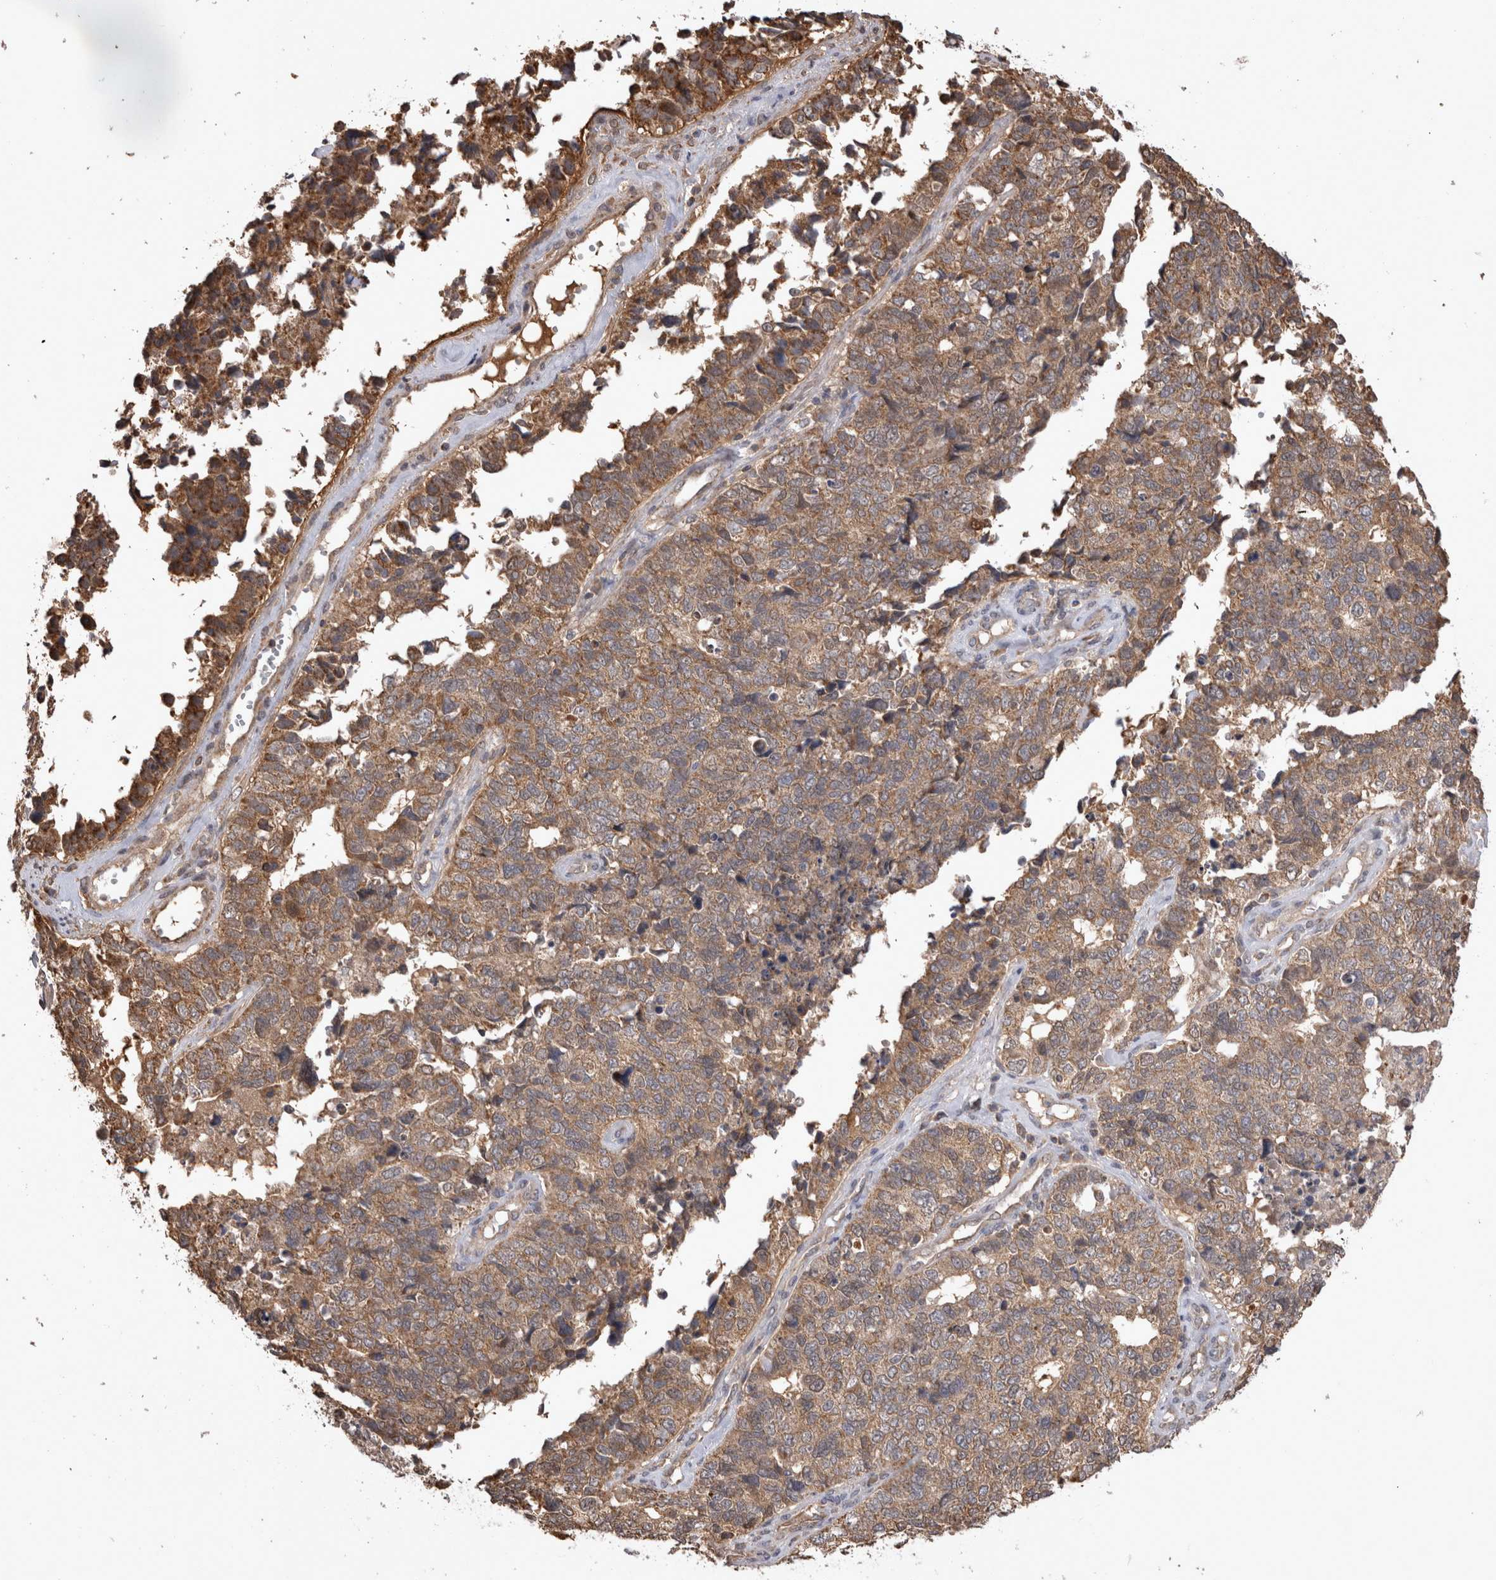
{"staining": {"intensity": "moderate", "quantity": ">75%", "location": "cytoplasmic/membranous"}, "tissue": "cervical cancer", "cell_type": "Tumor cells", "image_type": "cancer", "snomed": [{"axis": "morphology", "description": "Squamous cell carcinoma, NOS"}, {"axis": "topography", "description": "Cervix"}], "caption": "Squamous cell carcinoma (cervical) stained with a protein marker demonstrates moderate staining in tumor cells.", "gene": "PREP", "patient": {"sex": "female", "age": 63}}